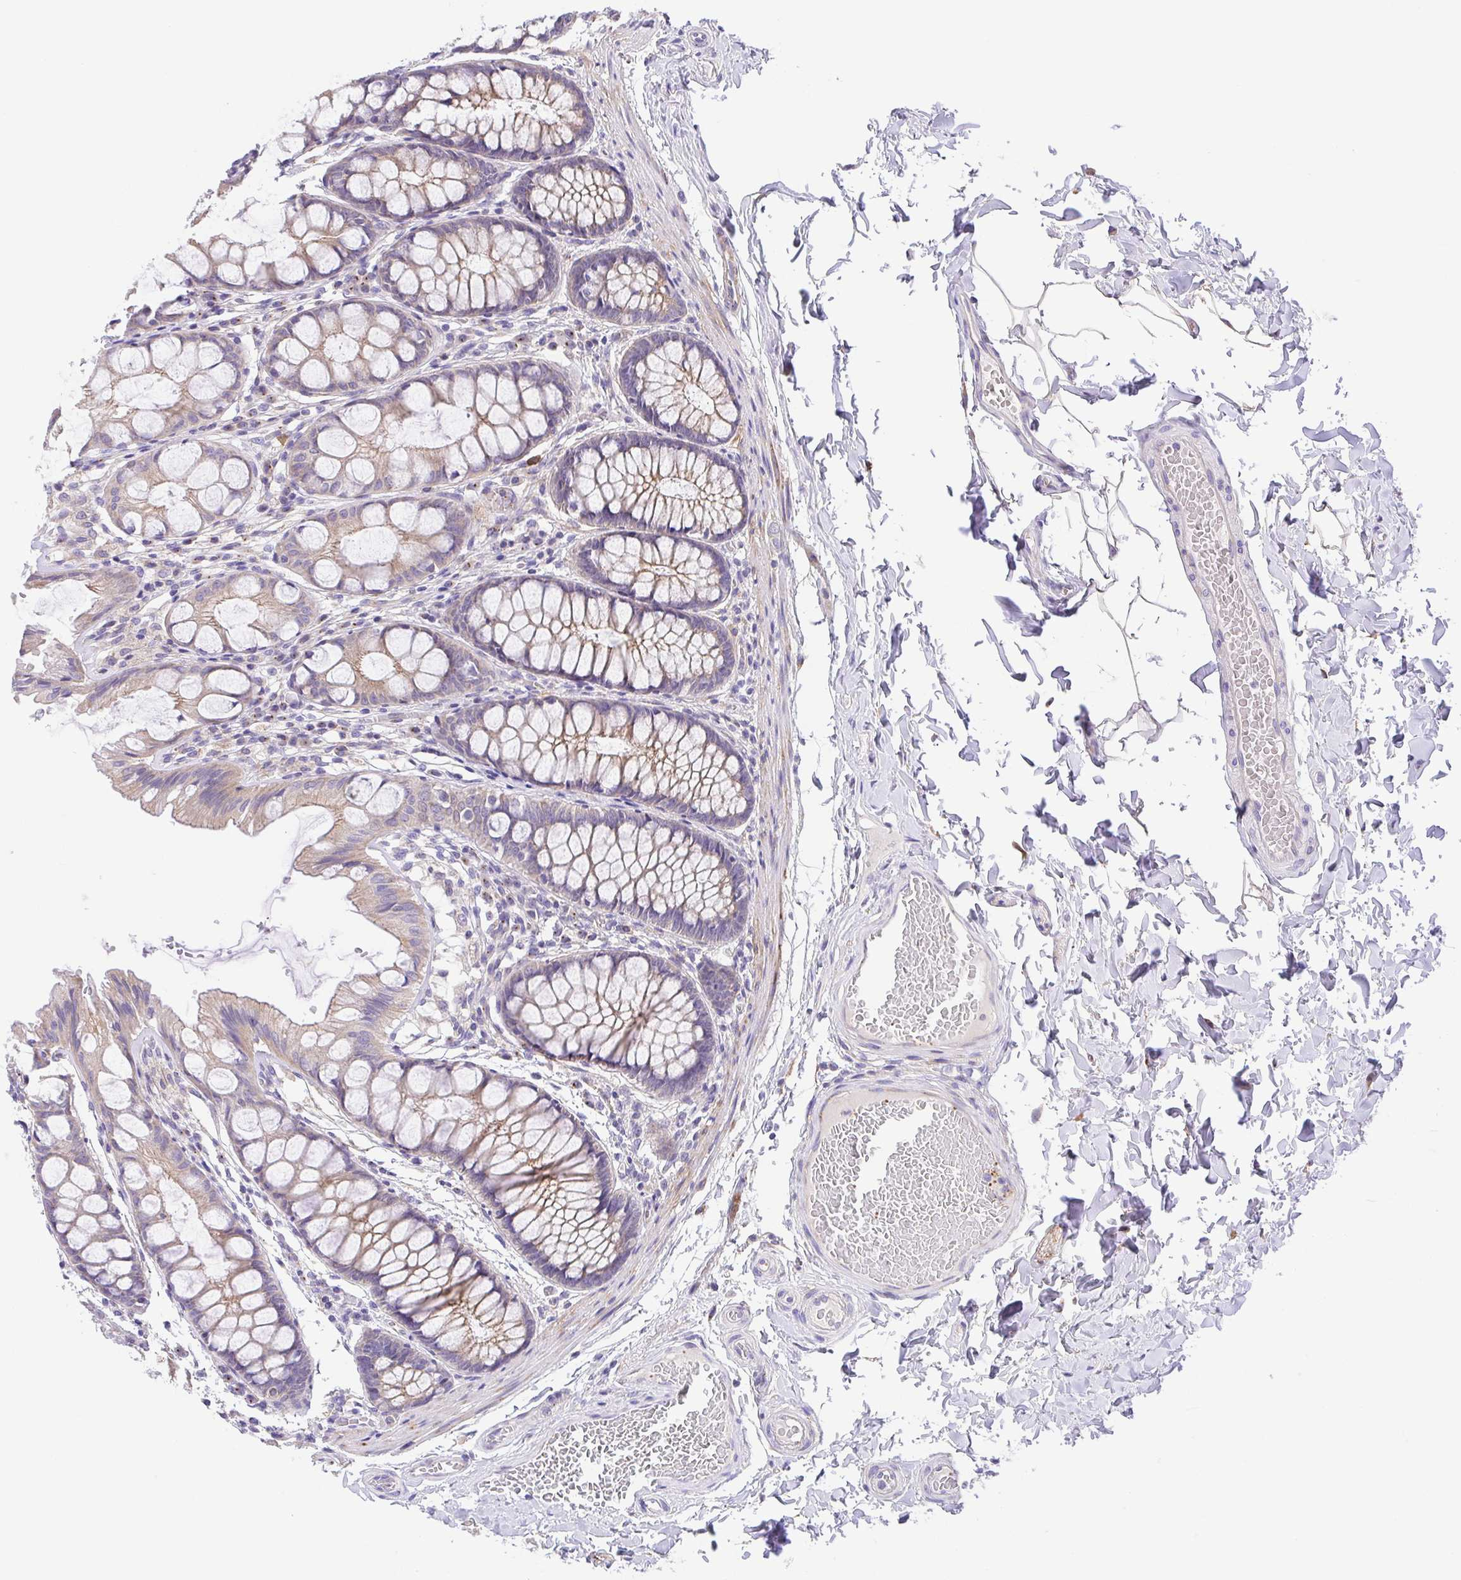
{"staining": {"intensity": "negative", "quantity": "none", "location": "none"}, "tissue": "colon", "cell_type": "Endothelial cells", "image_type": "normal", "snomed": [{"axis": "morphology", "description": "Normal tissue, NOS"}, {"axis": "topography", "description": "Colon"}], "caption": "DAB (3,3'-diaminobenzidine) immunohistochemical staining of unremarkable human colon displays no significant staining in endothelial cells.", "gene": "SLC13A1", "patient": {"sex": "male", "age": 47}}